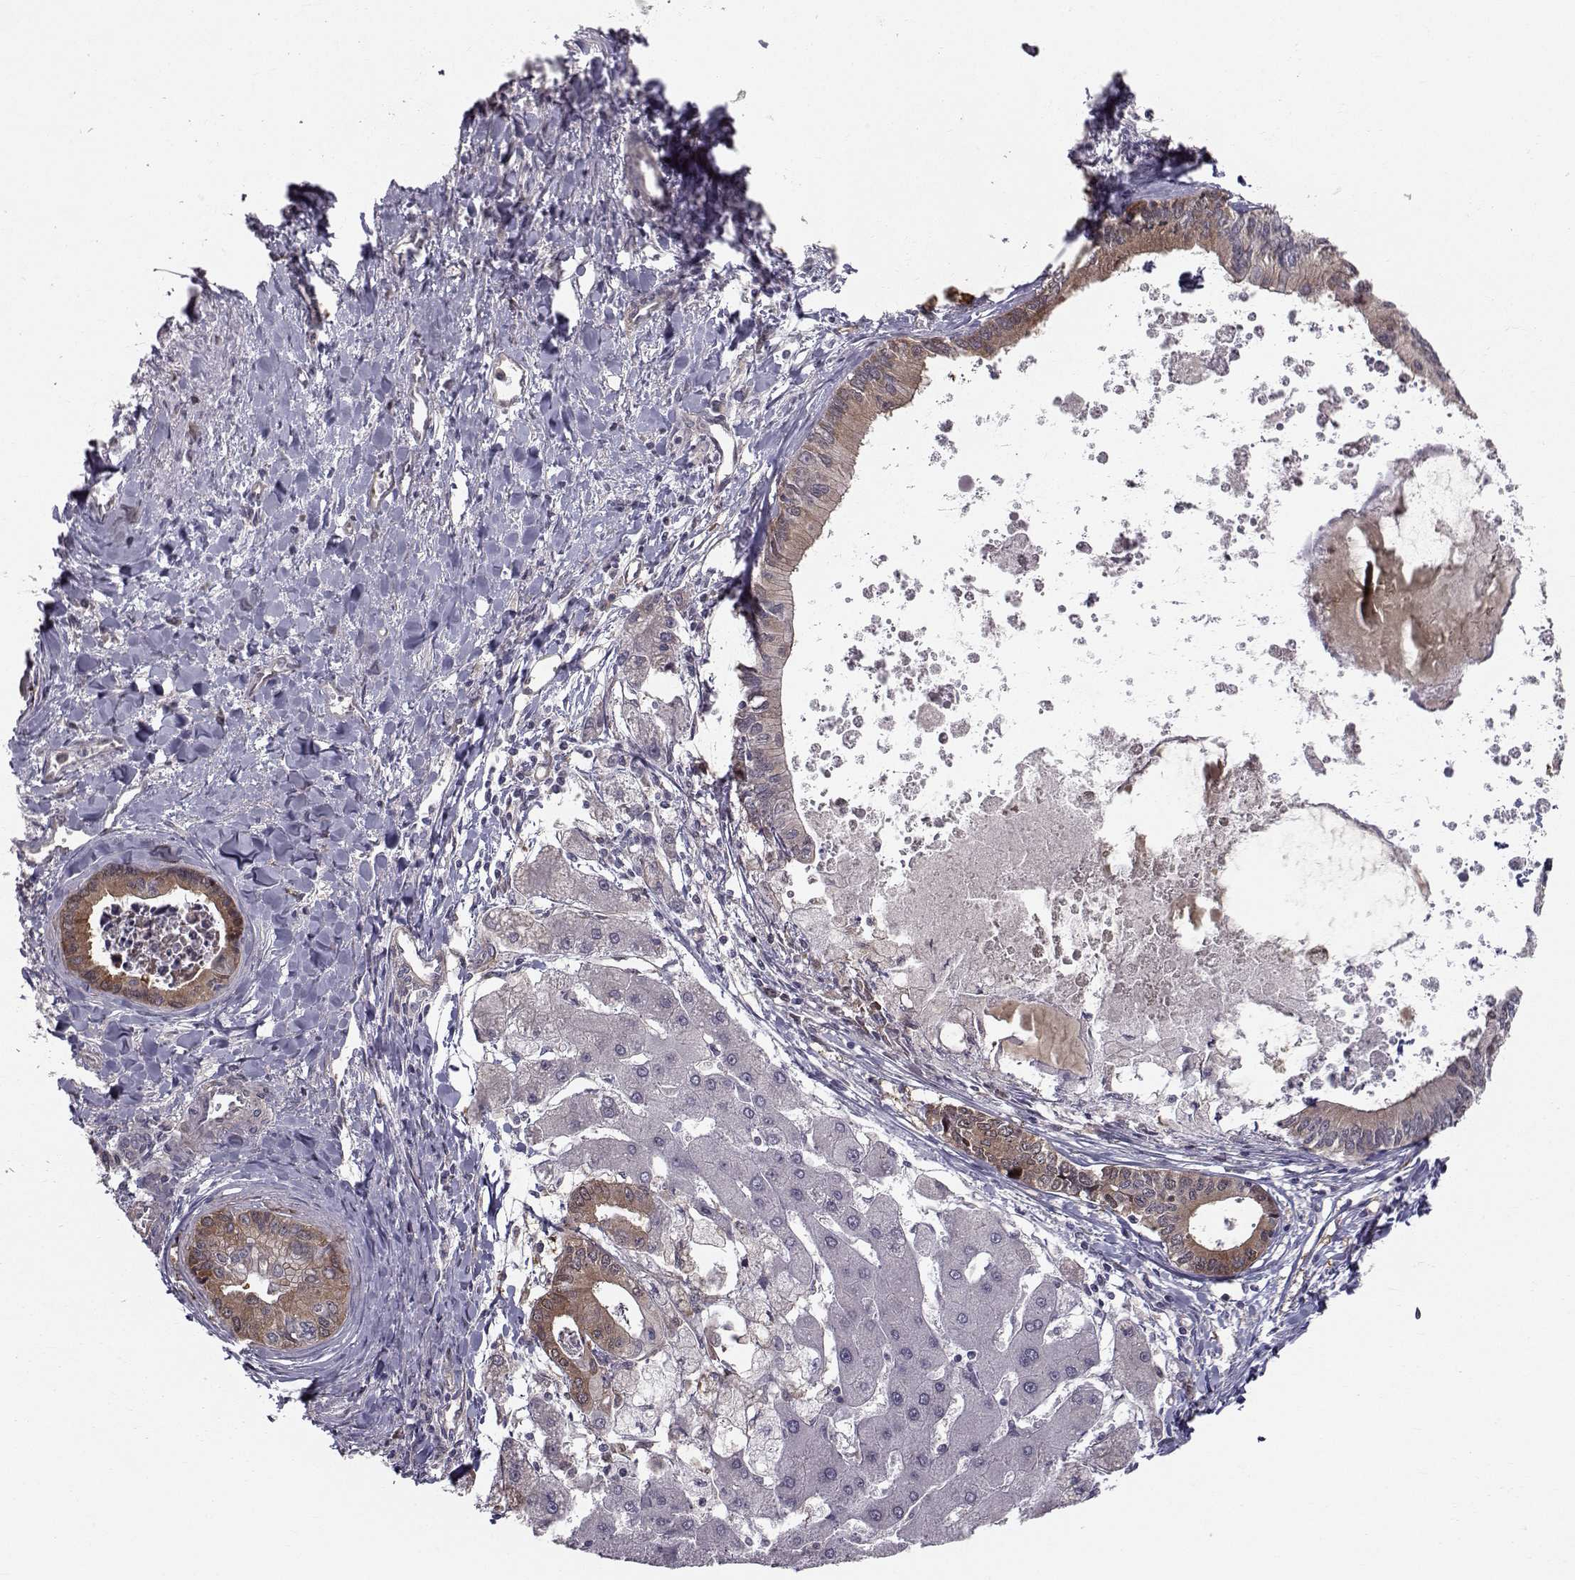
{"staining": {"intensity": "weak", "quantity": "25%-75%", "location": "cytoplasmic/membranous"}, "tissue": "liver cancer", "cell_type": "Tumor cells", "image_type": "cancer", "snomed": [{"axis": "morphology", "description": "Cholangiocarcinoma"}, {"axis": "topography", "description": "Liver"}], "caption": "Human liver cancer stained with a protein marker reveals weak staining in tumor cells.", "gene": "HSP90AB1", "patient": {"sex": "male", "age": 66}}